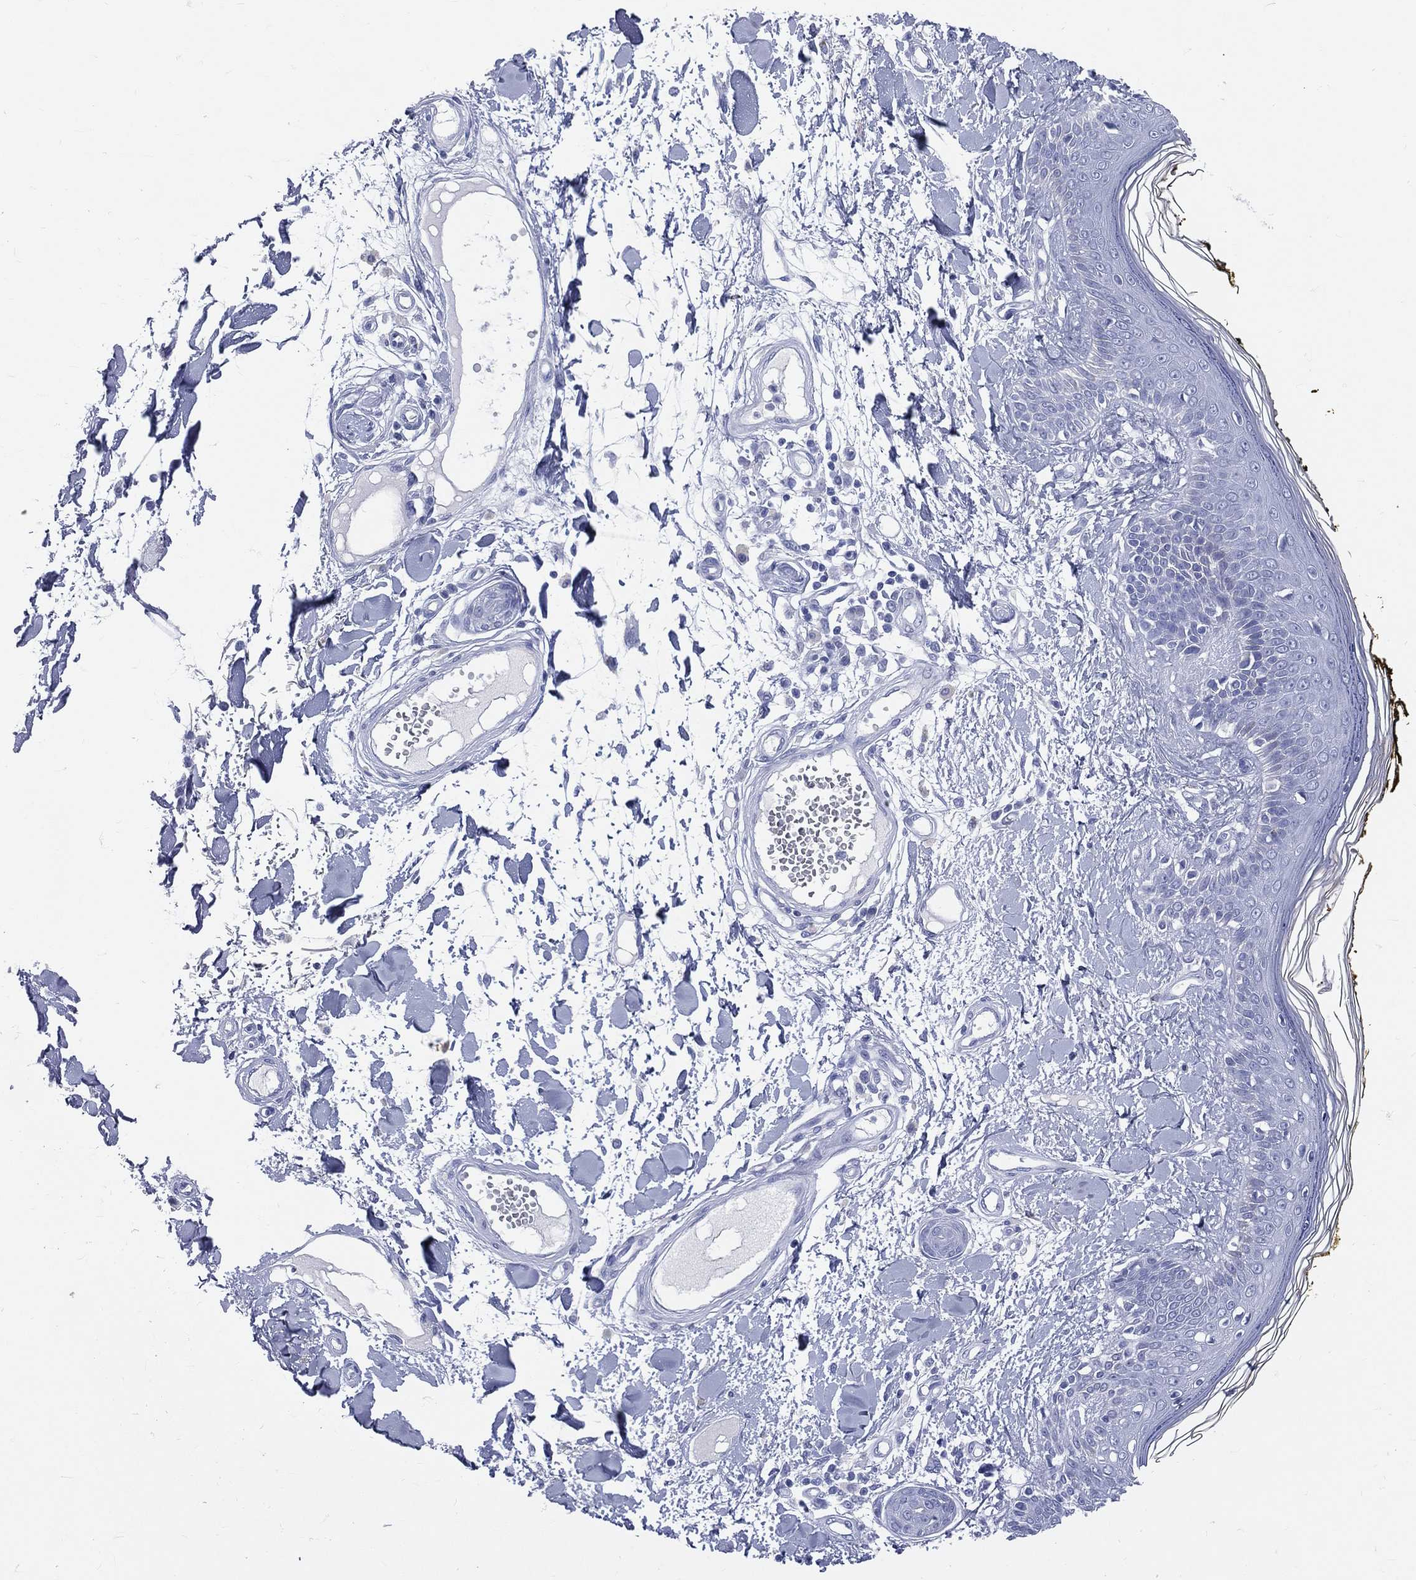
{"staining": {"intensity": "negative", "quantity": "none", "location": "none"}, "tissue": "skin", "cell_type": "Fibroblasts", "image_type": "normal", "snomed": [{"axis": "morphology", "description": "Normal tissue, NOS"}, {"axis": "topography", "description": "Skin"}], "caption": "Fibroblasts show no significant protein positivity in unremarkable skin.", "gene": "CYLC1", "patient": {"sex": "male", "age": 76}}